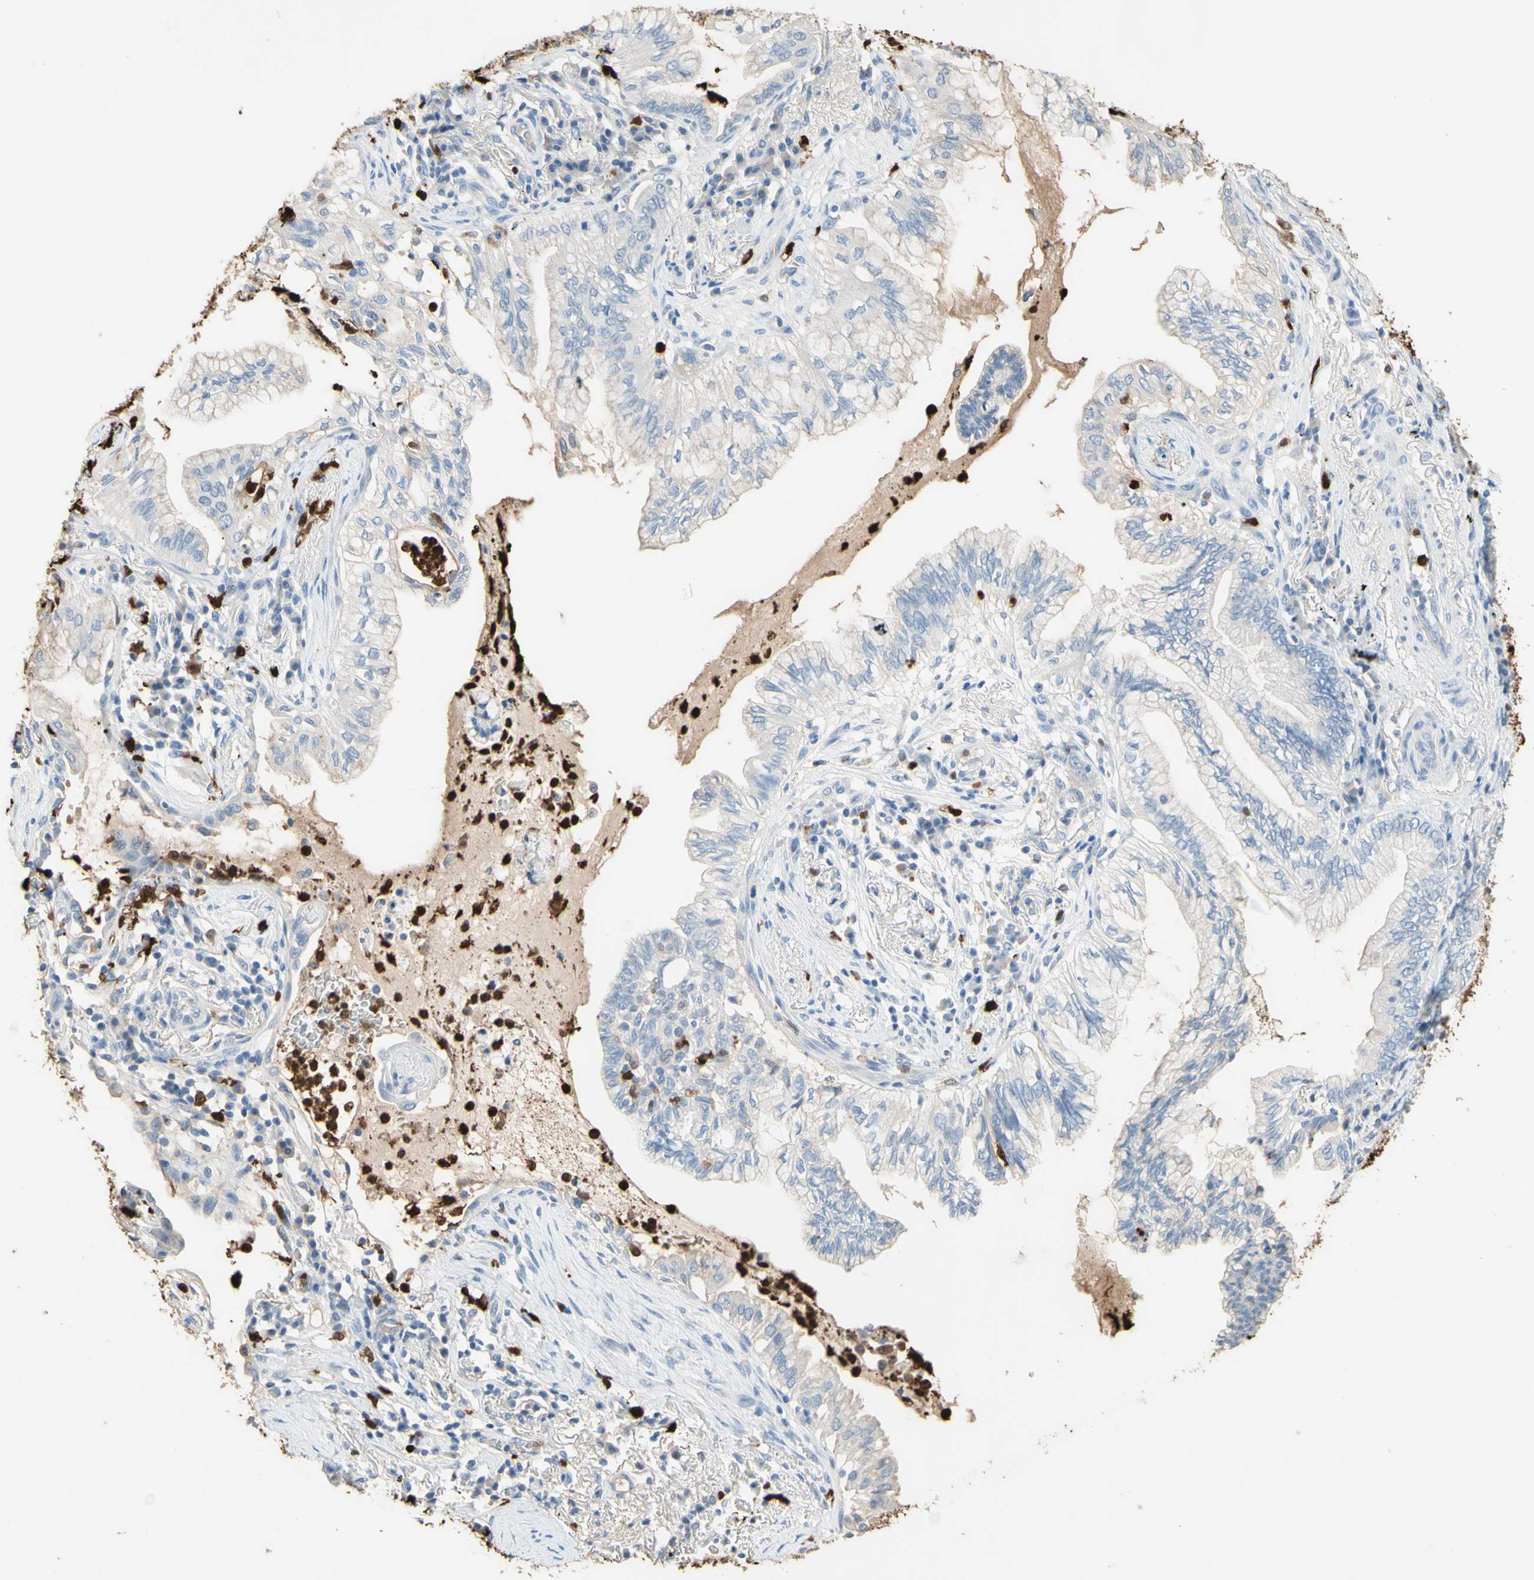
{"staining": {"intensity": "negative", "quantity": "none", "location": "none"}, "tissue": "lung cancer", "cell_type": "Tumor cells", "image_type": "cancer", "snomed": [{"axis": "morphology", "description": "Adenocarcinoma, NOS"}, {"axis": "topography", "description": "Lung"}], "caption": "Tumor cells are negative for brown protein staining in adenocarcinoma (lung).", "gene": "NFKBIZ", "patient": {"sex": "female", "age": 70}}